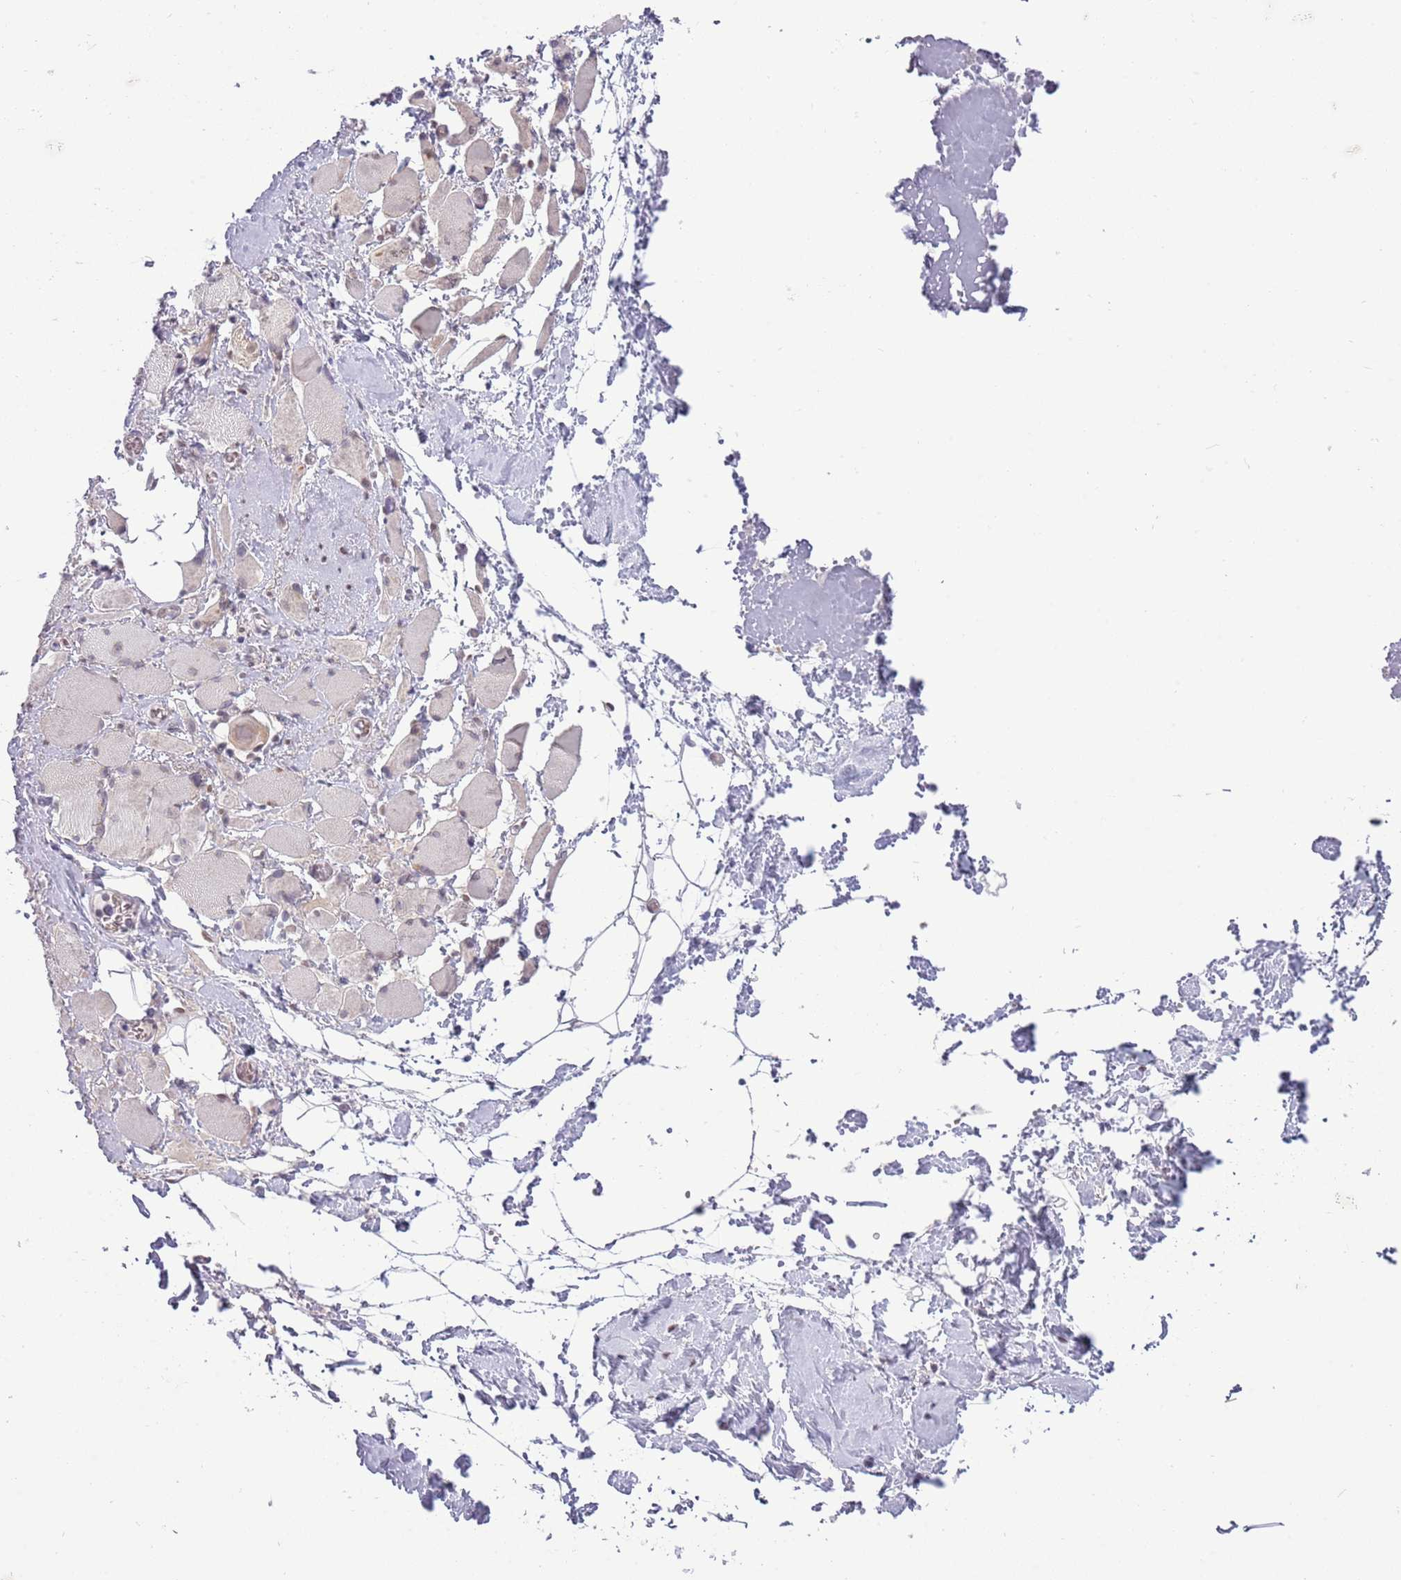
{"staining": {"intensity": "negative", "quantity": "none", "location": "none"}, "tissue": "skeletal muscle", "cell_type": "Myocytes", "image_type": "normal", "snomed": [{"axis": "morphology", "description": "Normal tissue, NOS"}, {"axis": "morphology", "description": "Basal cell carcinoma"}, {"axis": "topography", "description": "Skeletal muscle"}], "caption": "Unremarkable skeletal muscle was stained to show a protein in brown. There is no significant staining in myocytes. Brightfield microscopy of immunohistochemistry (IHC) stained with DAB (3,3'-diaminobenzidine) (brown) and hematoxylin (blue), captured at high magnification.", "gene": "TM2D1", "patient": {"sex": "female", "age": 64}}